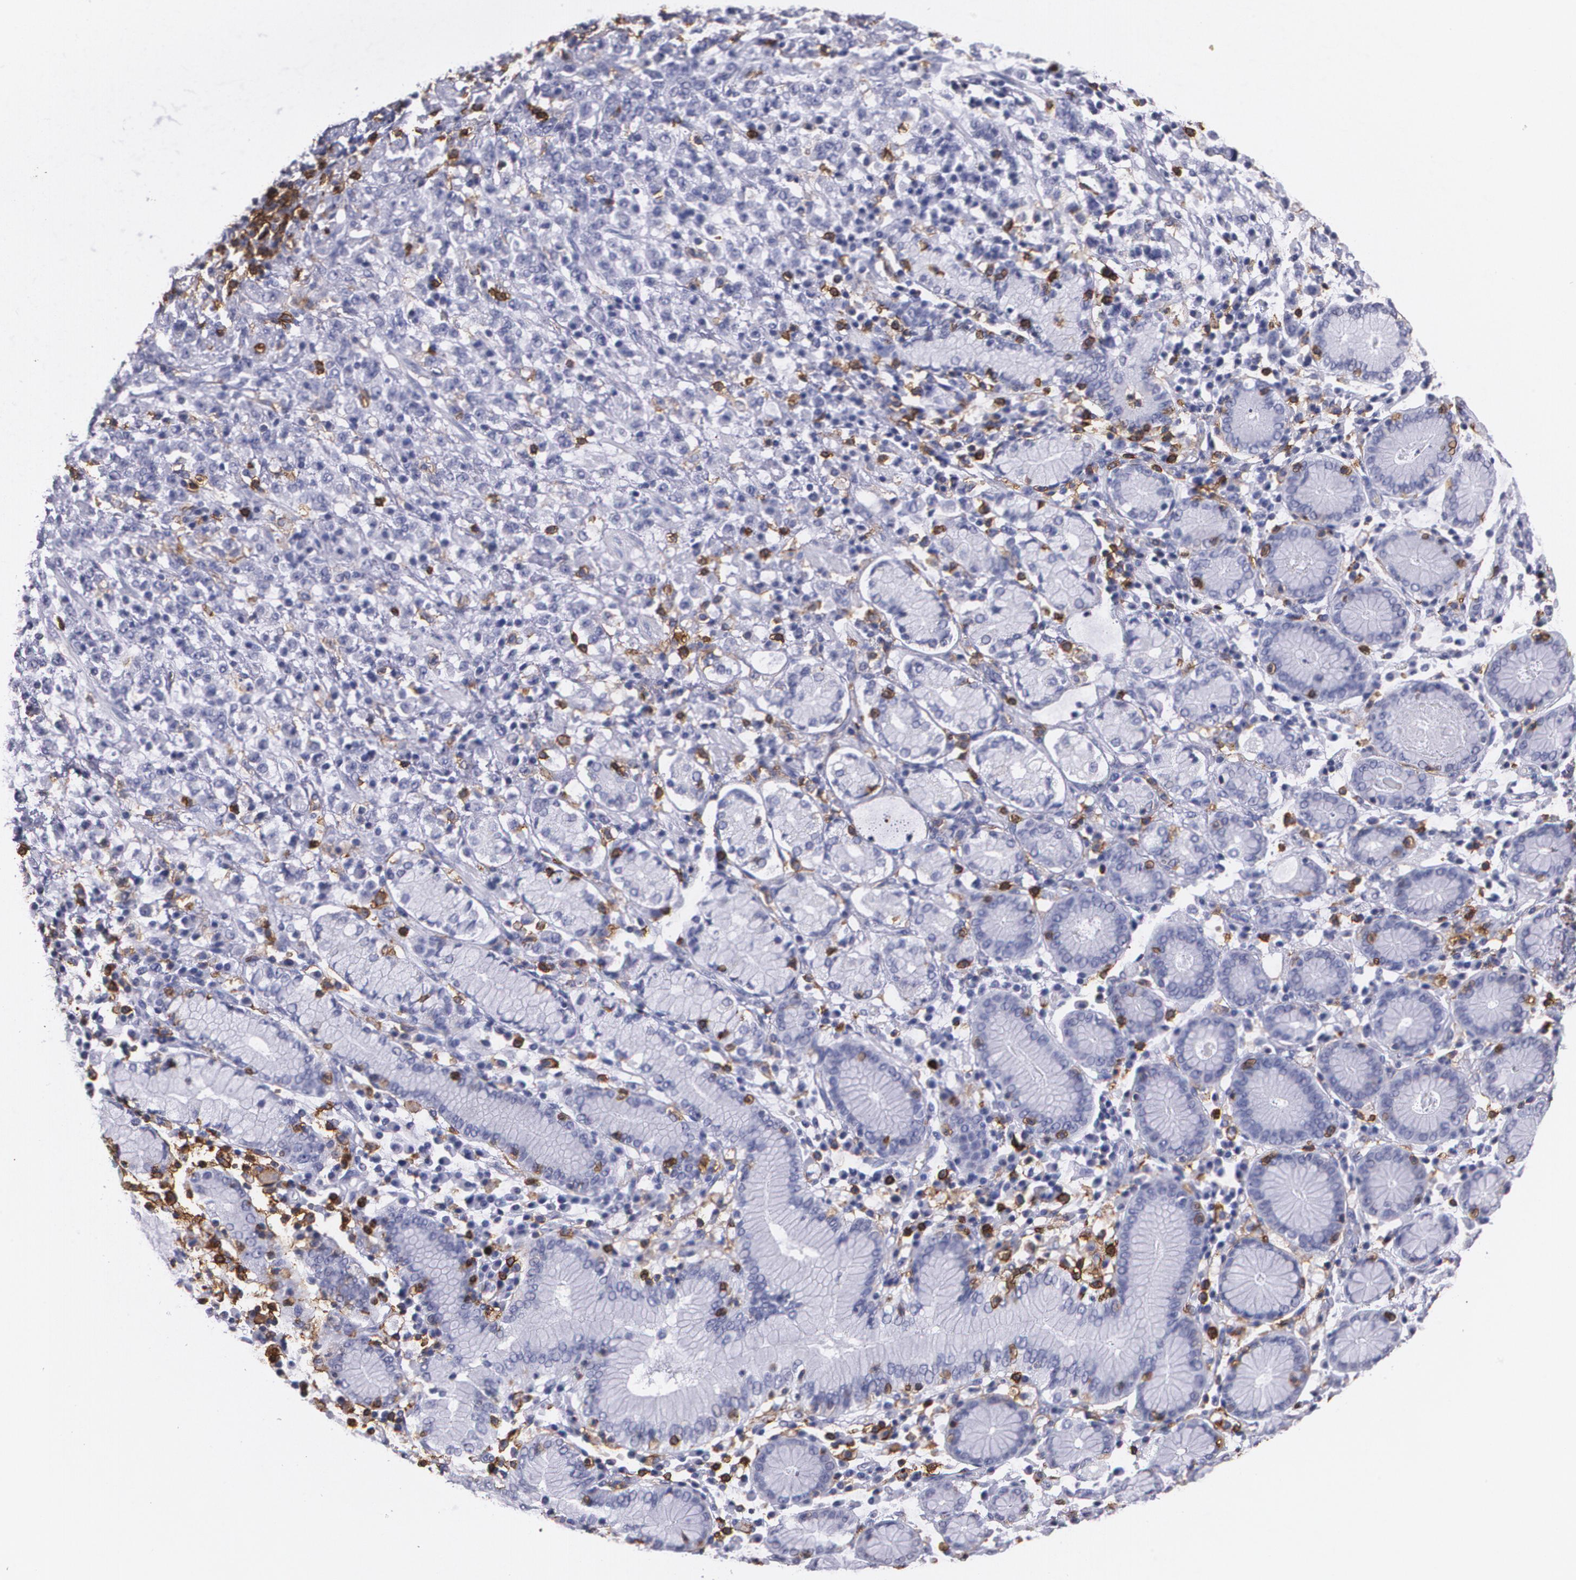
{"staining": {"intensity": "negative", "quantity": "none", "location": "none"}, "tissue": "stomach cancer", "cell_type": "Tumor cells", "image_type": "cancer", "snomed": [{"axis": "morphology", "description": "Adenocarcinoma, NOS"}, {"axis": "topography", "description": "Stomach, lower"}], "caption": "DAB immunohistochemical staining of human adenocarcinoma (stomach) displays no significant staining in tumor cells.", "gene": "PTPRC", "patient": {"sex": "male", "age": 88}}